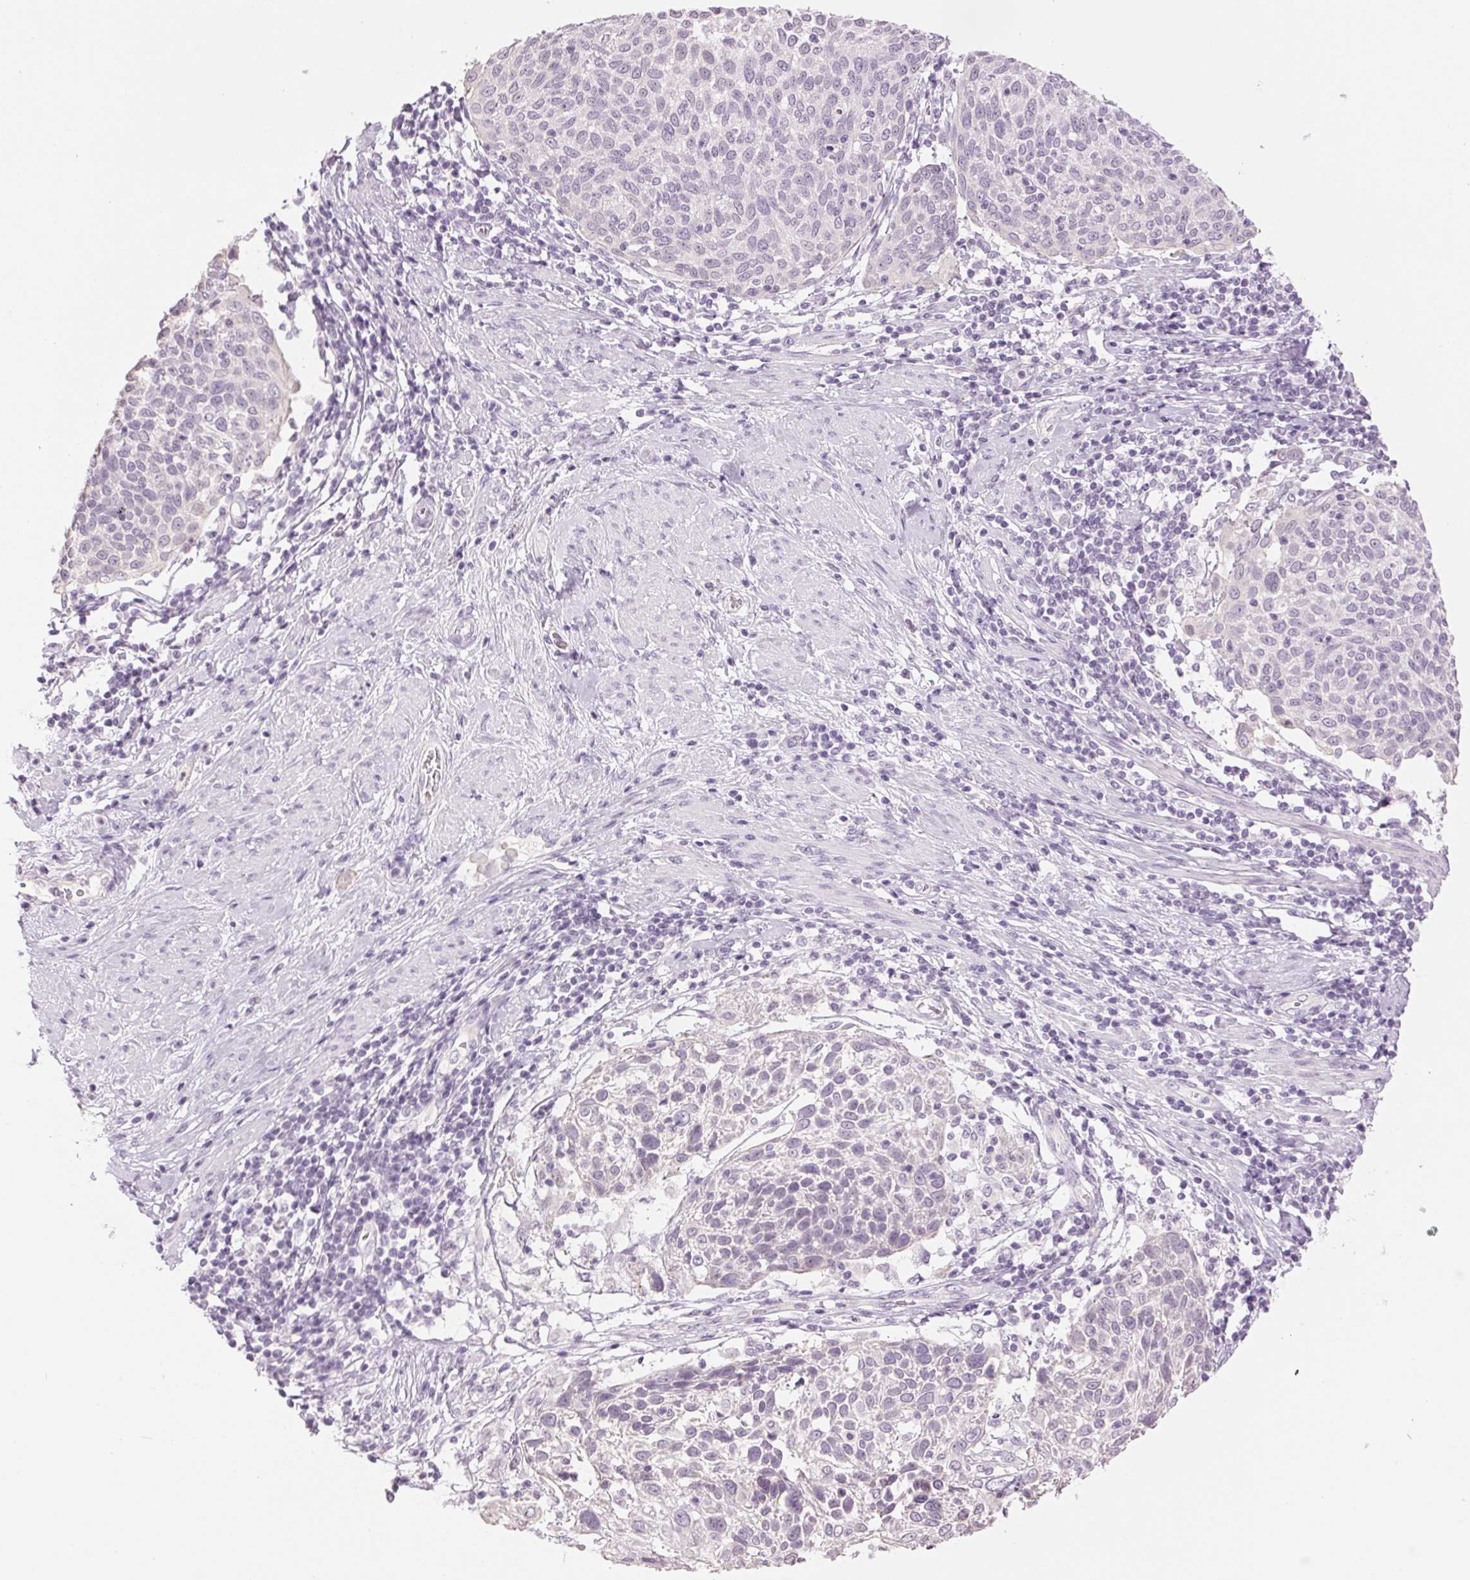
{"staining": {"intensity": "negative", "quantity": "none", "location": "none"}, "tissue": "cervical cancer", "cell_type": "Tumor cells", "image_type": "cancer", "snomed": [{"axis": "morphology", "description": "Squamous cell carcinoma, NOS"}, {"axis": "topography", "description": "Cervix"}], "caption": "Protein analysis of cervical cancer displays no significant positivity in tumor cells.", "gene": "MPO", "patient": {"sex": "female", "age": 61}}